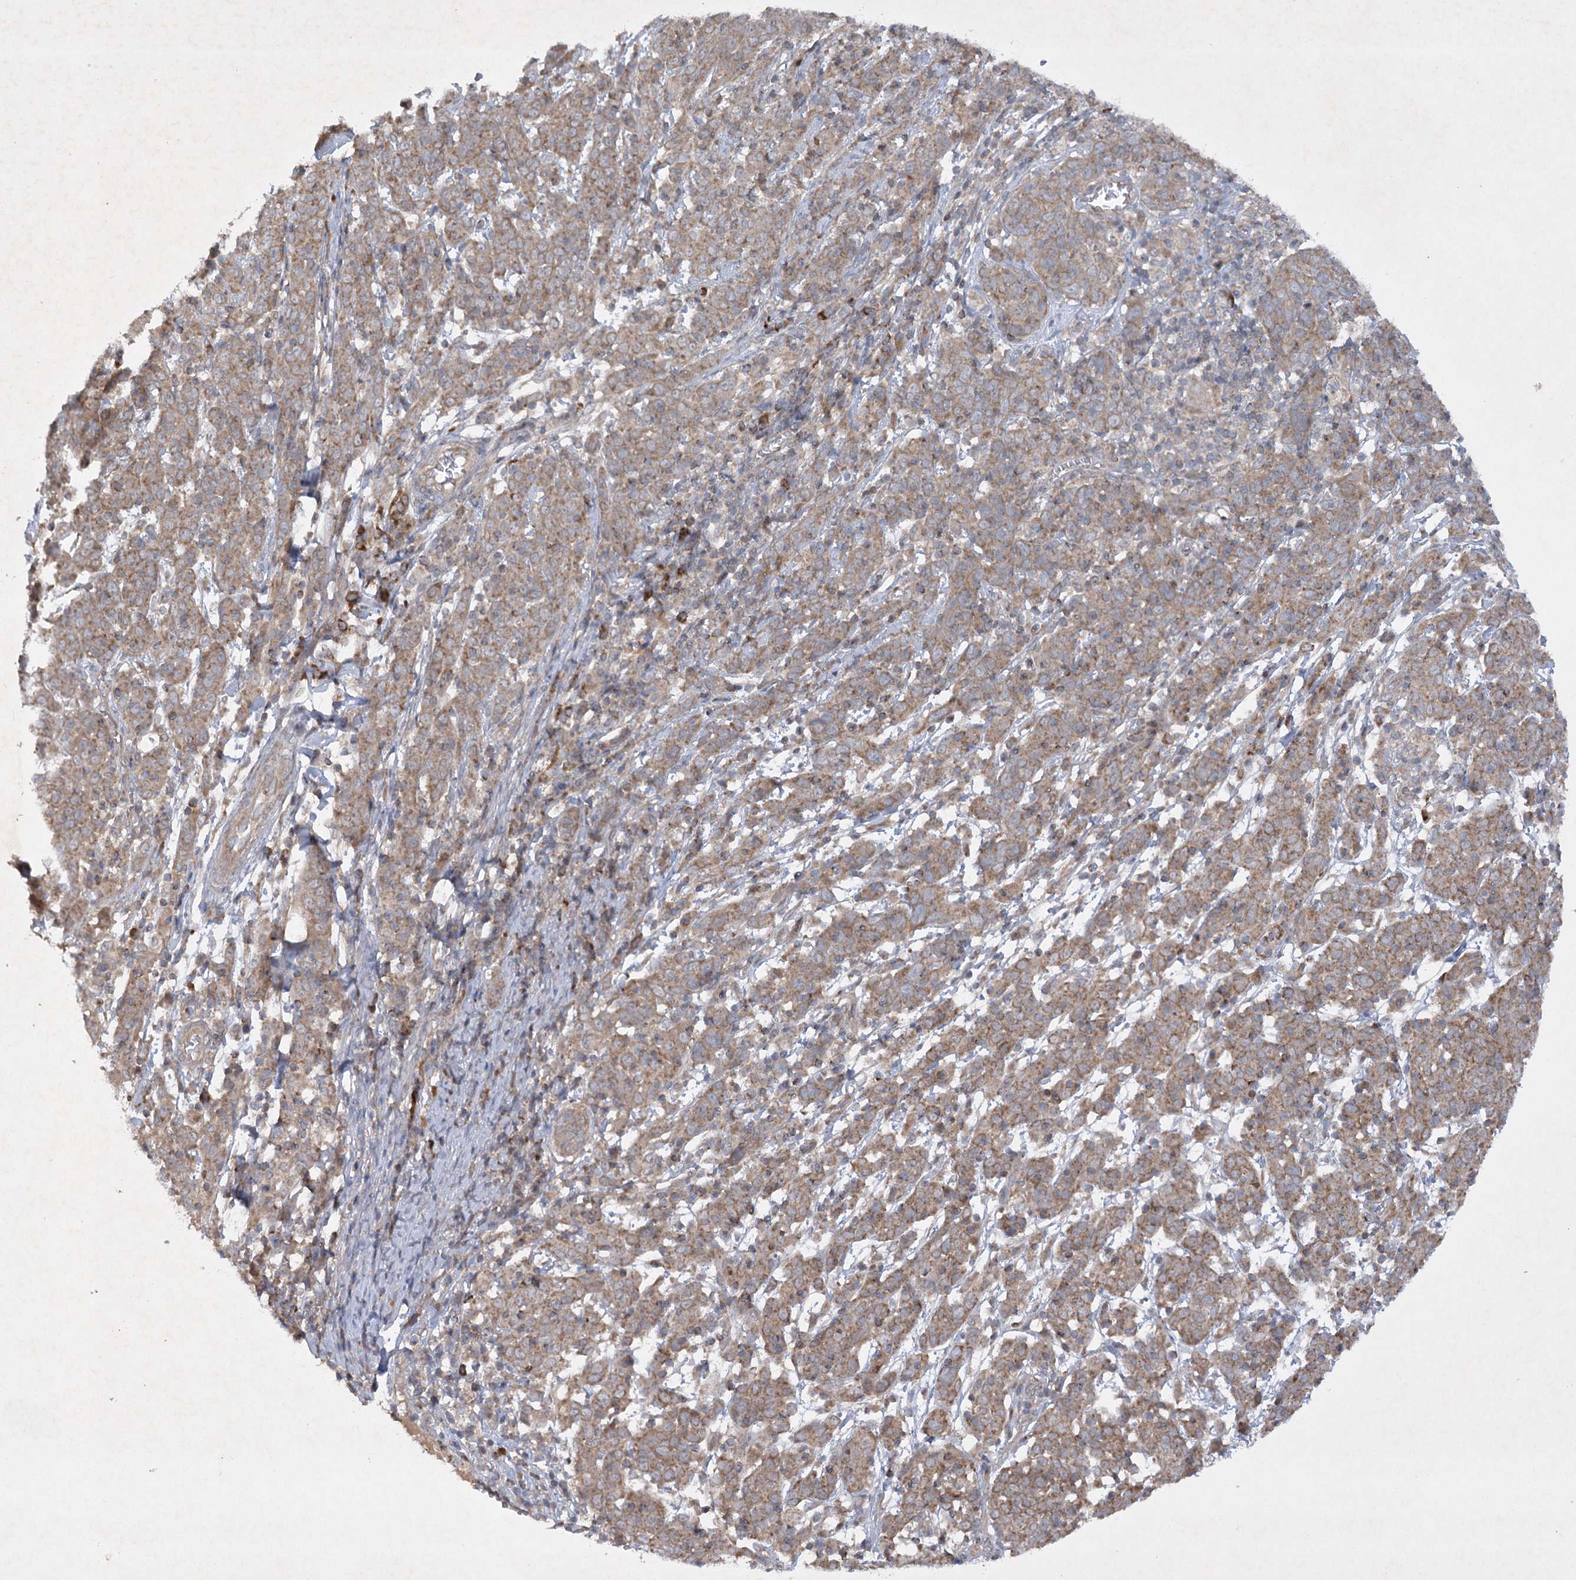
{"staining": {"intensity": "moderate", "quantity": ">75%", "location": "cytoplasmic/membranous"}, "tissue": "cervical cancer", "cell_type": "Tumor cells", "image_type": "cancer", "snomed": [{"axis": "morphology", "description": "Squamous cell carcinoma, NOS"}, {"axis": "topography", "description": "Cervix"}], "caption": "This histopathology image exhibits cervical cancer stained with immunohistochemistry (IHC) to label a protein in brown. The cytoplasmic/membranous of tumor cells show moderate positivity for the protein. Nuclei are counter-stained blue.", "gene": "TRAF3IP1", "patient": {"sex": "female", "age": 67}}